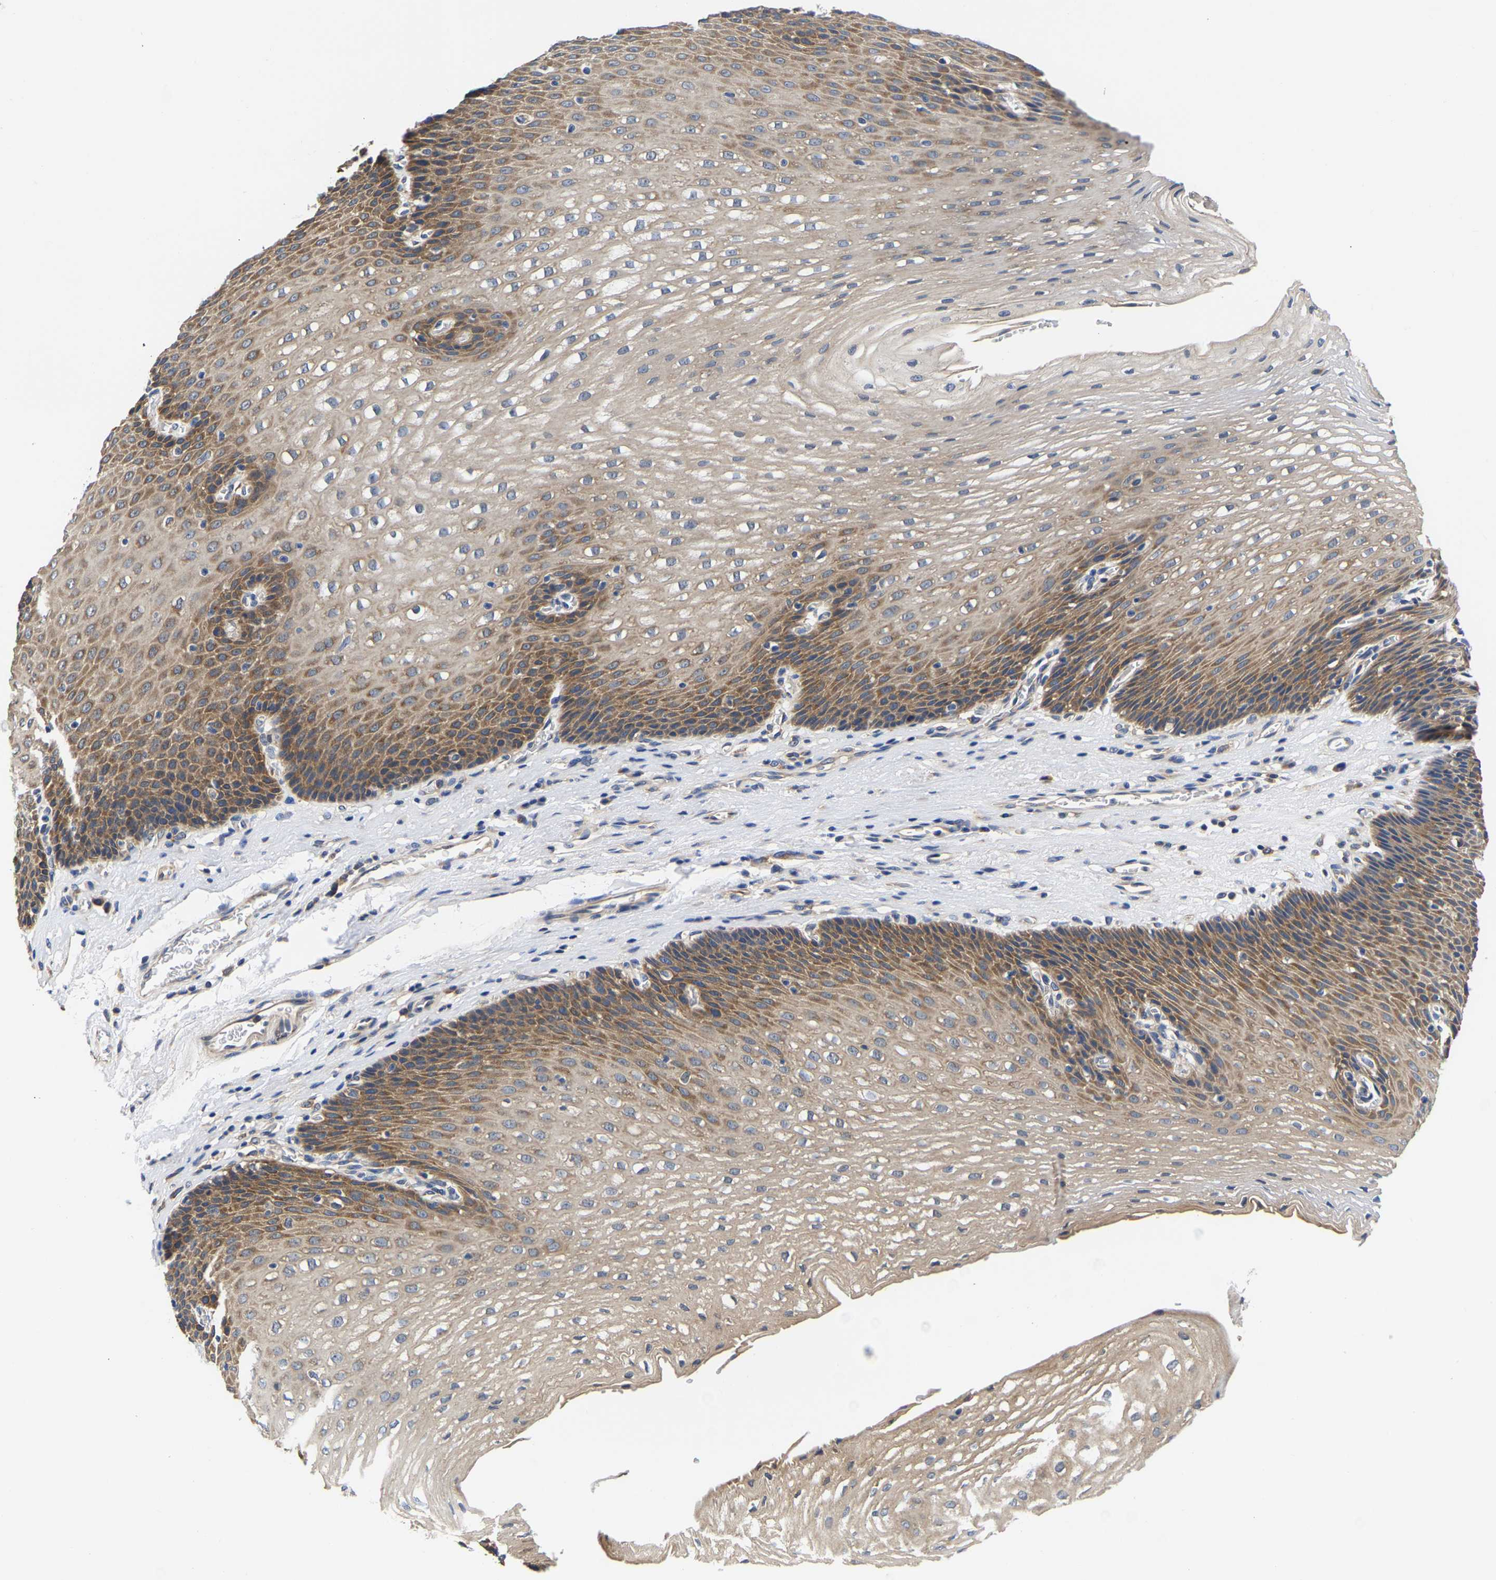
{"staining": {"intensity": "moderate", "quantity": "25%-75%", "location": "cytoplasmic/membranous"}, "tissue": "esophagus", "cell_type": "Squamous epithelial cells", "image_type": "normal", "snomed": [{"axis": "morphology", "description": "Normal tissue, NOS"}, {"axis": "topography", "description": "Esophagus"}], "caption": "A histopathology image showing moderate cytoplasmic/membranous staining in about 25%-75% of squamous epithelial cells in benign esophagus, as visualized by brown immunohistochemical staining.", "gene": "CCDC6", "patient": {"sex": "male", "age": 48}}